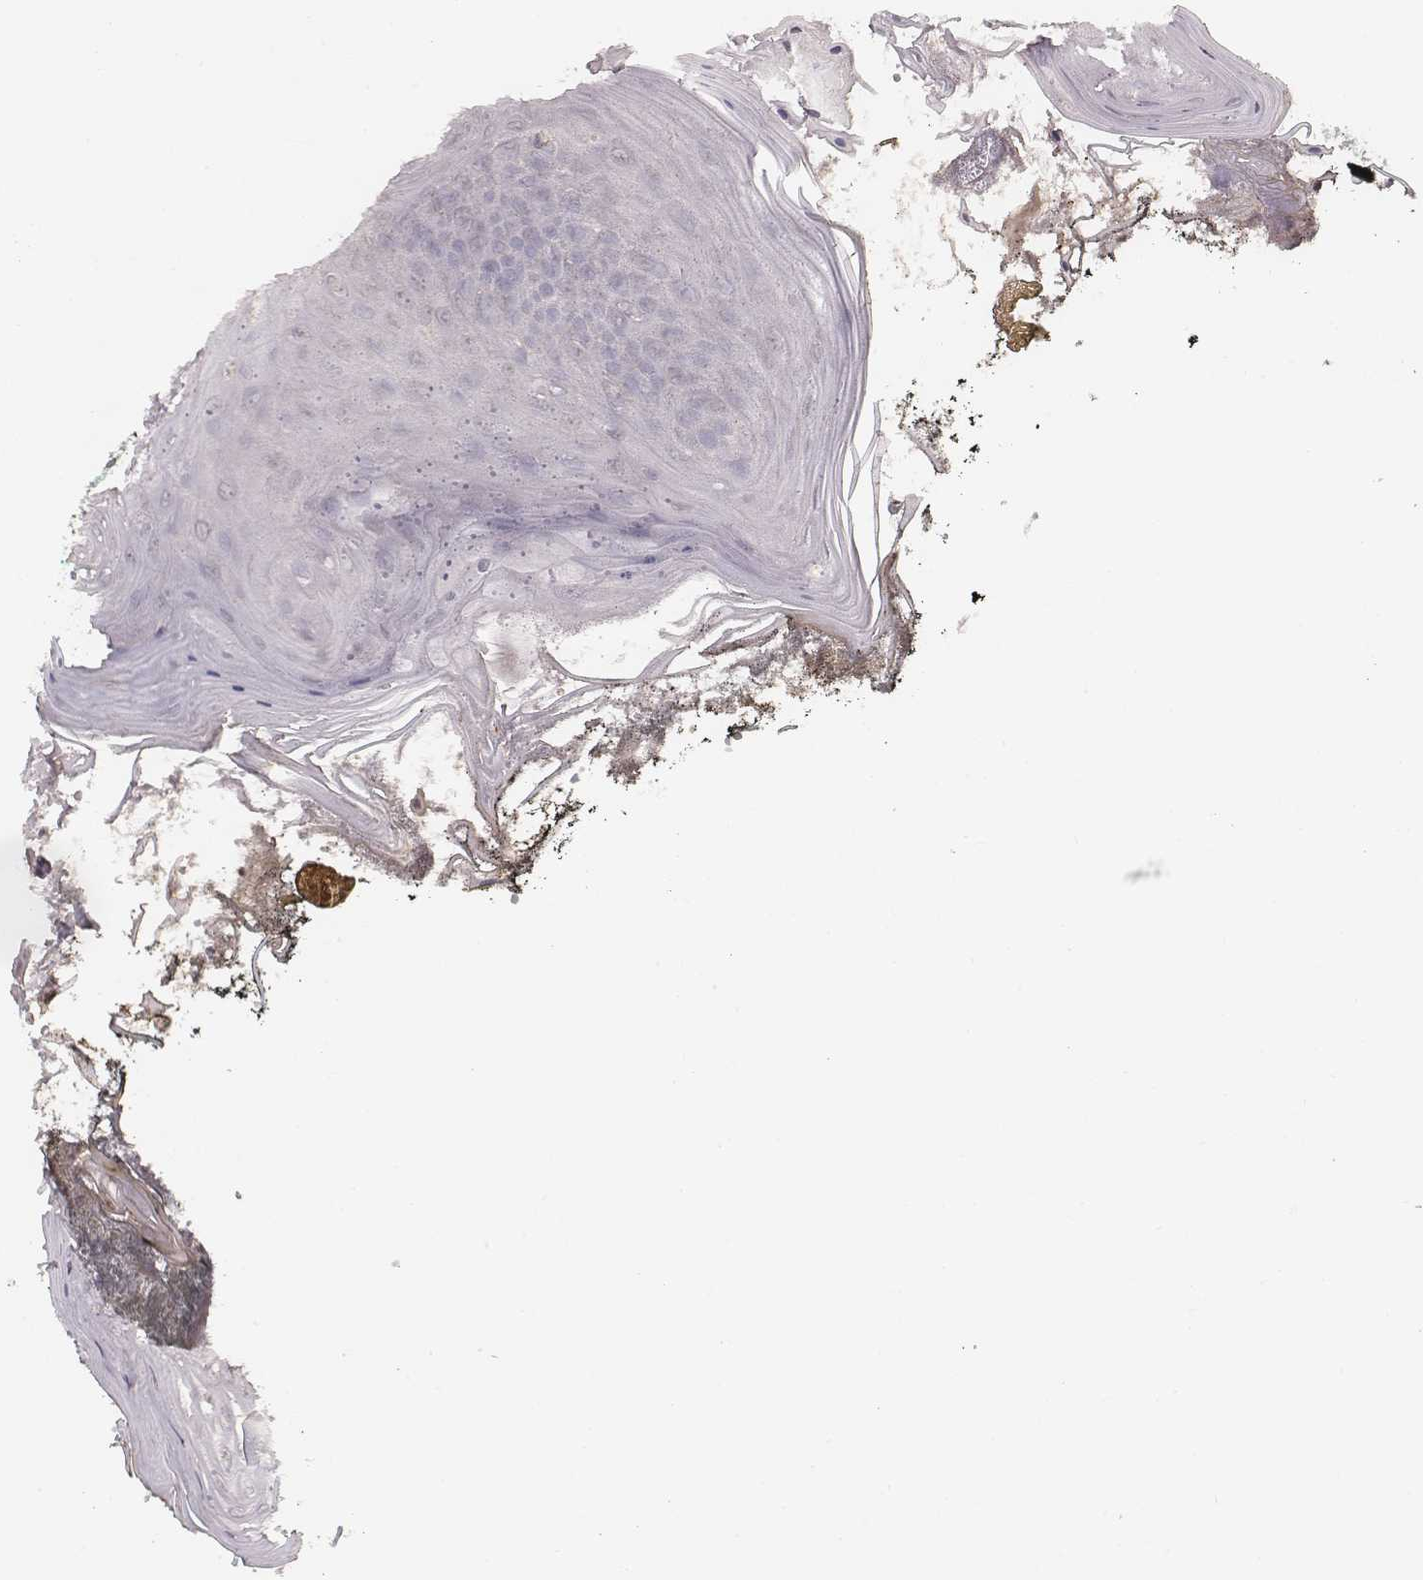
{"staining": {"intensity": "negative", "quantity": "none", "location": "none"}, "tissue": "oral mucosa", "cell_type": "Squamous epithelial cells", "image_type": "normal", "snomed": [{"axis": "morphology", "description": "Normal tissue, NOS"}, {"axis": "topography", "description": "Oral tissue"}], "caption": "Immunohistochemistry image of normal oral mucosa: oral mucosa stained with DAB (3,3'-diaminobenzidine) exhibits no significant protein expression in squamous epithelial cells. (Stains: DAB immunohistochemistry with hematoxylin counter stain, Microscopy: brightfield microscopy at high magnification).", "gene": "SLC7A4", "patient": {"sex": "male", "age": 9}}